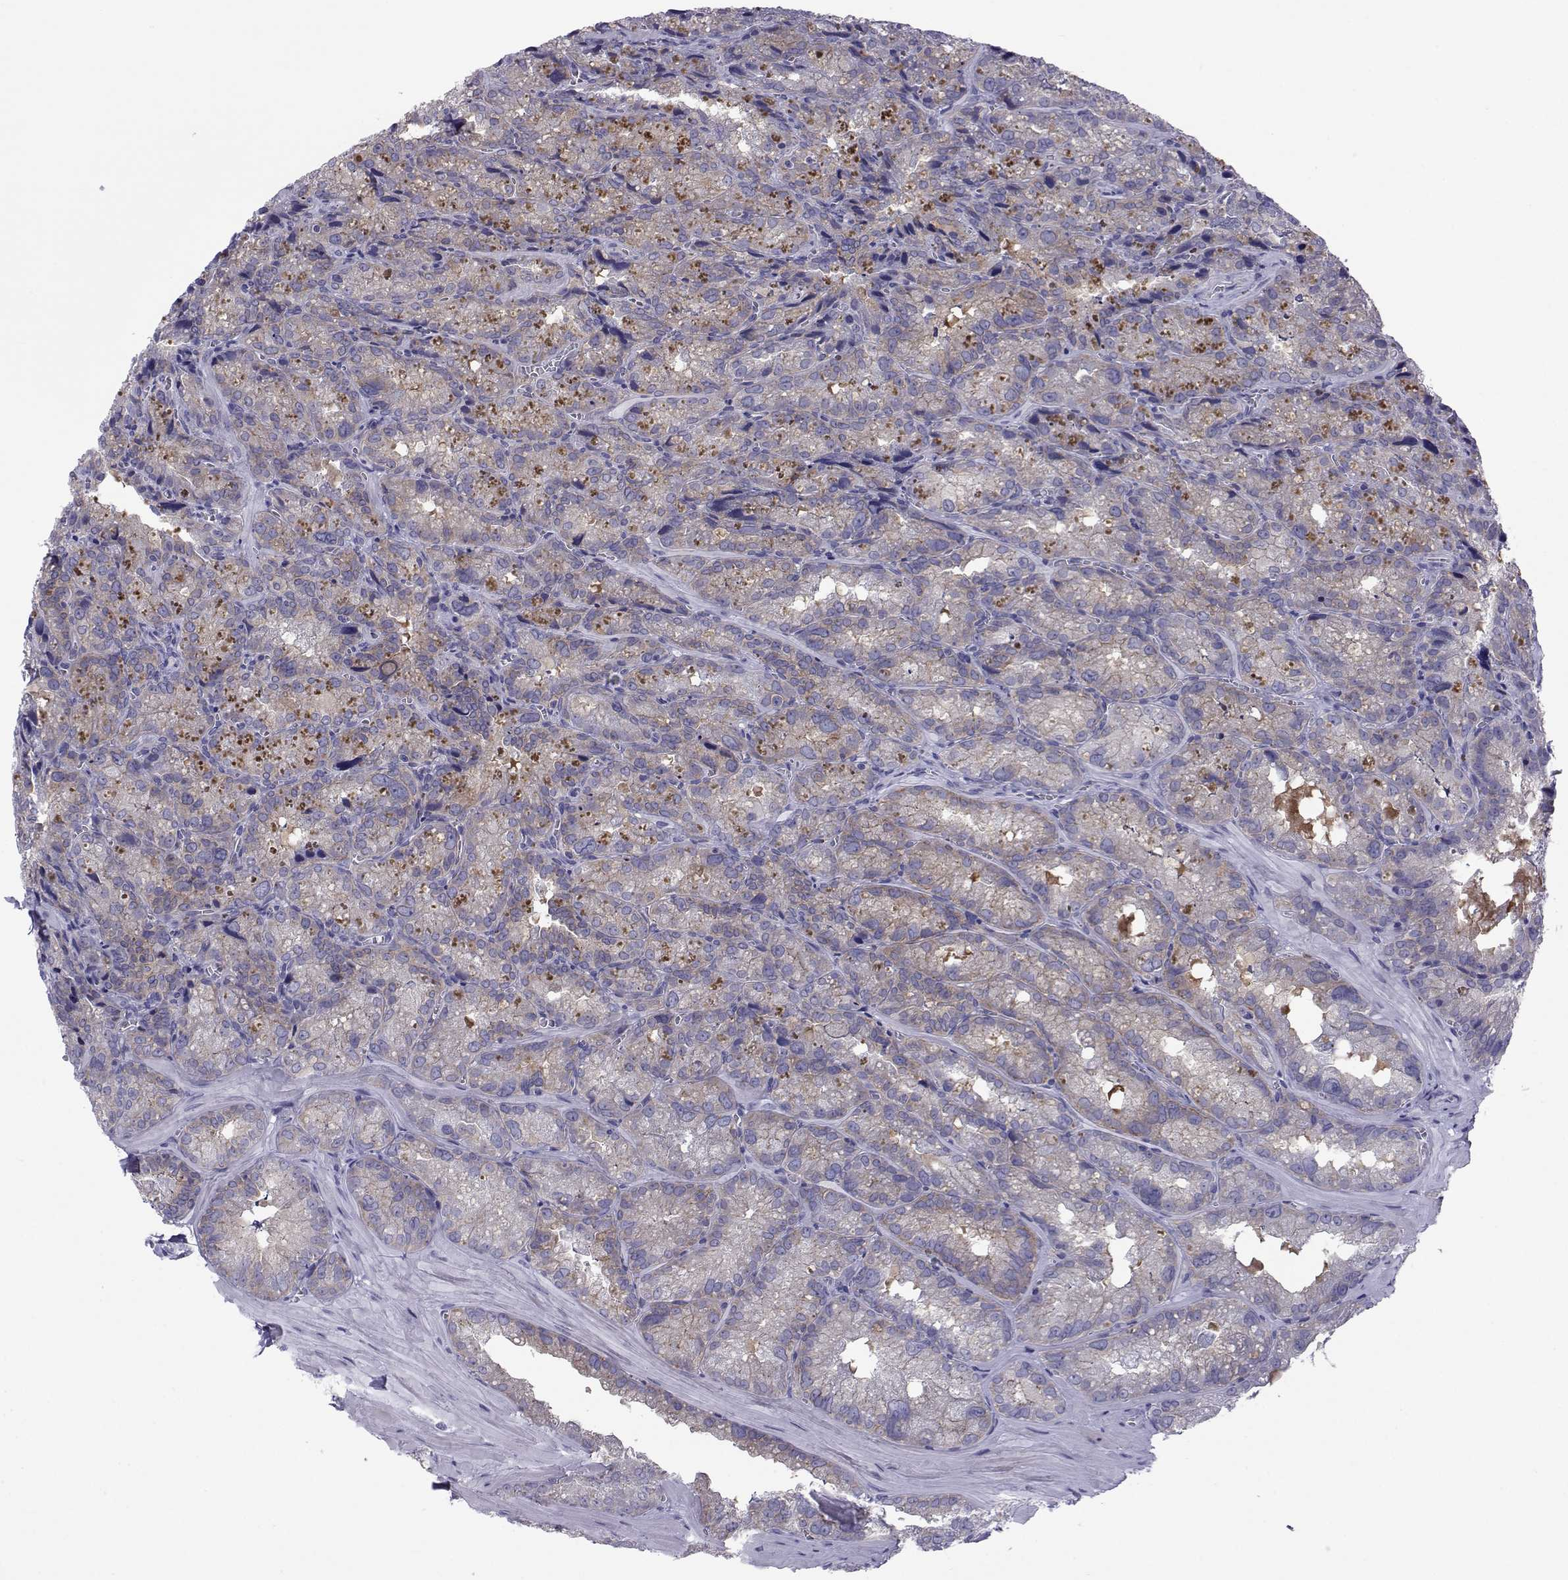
{"staining": {"intensity": "negative", "quantity": "none", "location": "none"}, "tissue": "seminal vesicle", "cell_type": "Glandular cells", "image_type": "normal", "snomed": [{"axis": "morphology", "description": "Normal tissue, NOS"}, {"axis": "topography", "description": "Seminal veicle"}], "caption": "IHC photomicrograph of benign seminal vesicle: seminal vesicle stained with DAB shows no significant protein expression in glandular cells.", "gene": "COL22A1", "patient": {"sex": "male", "age": 57}}